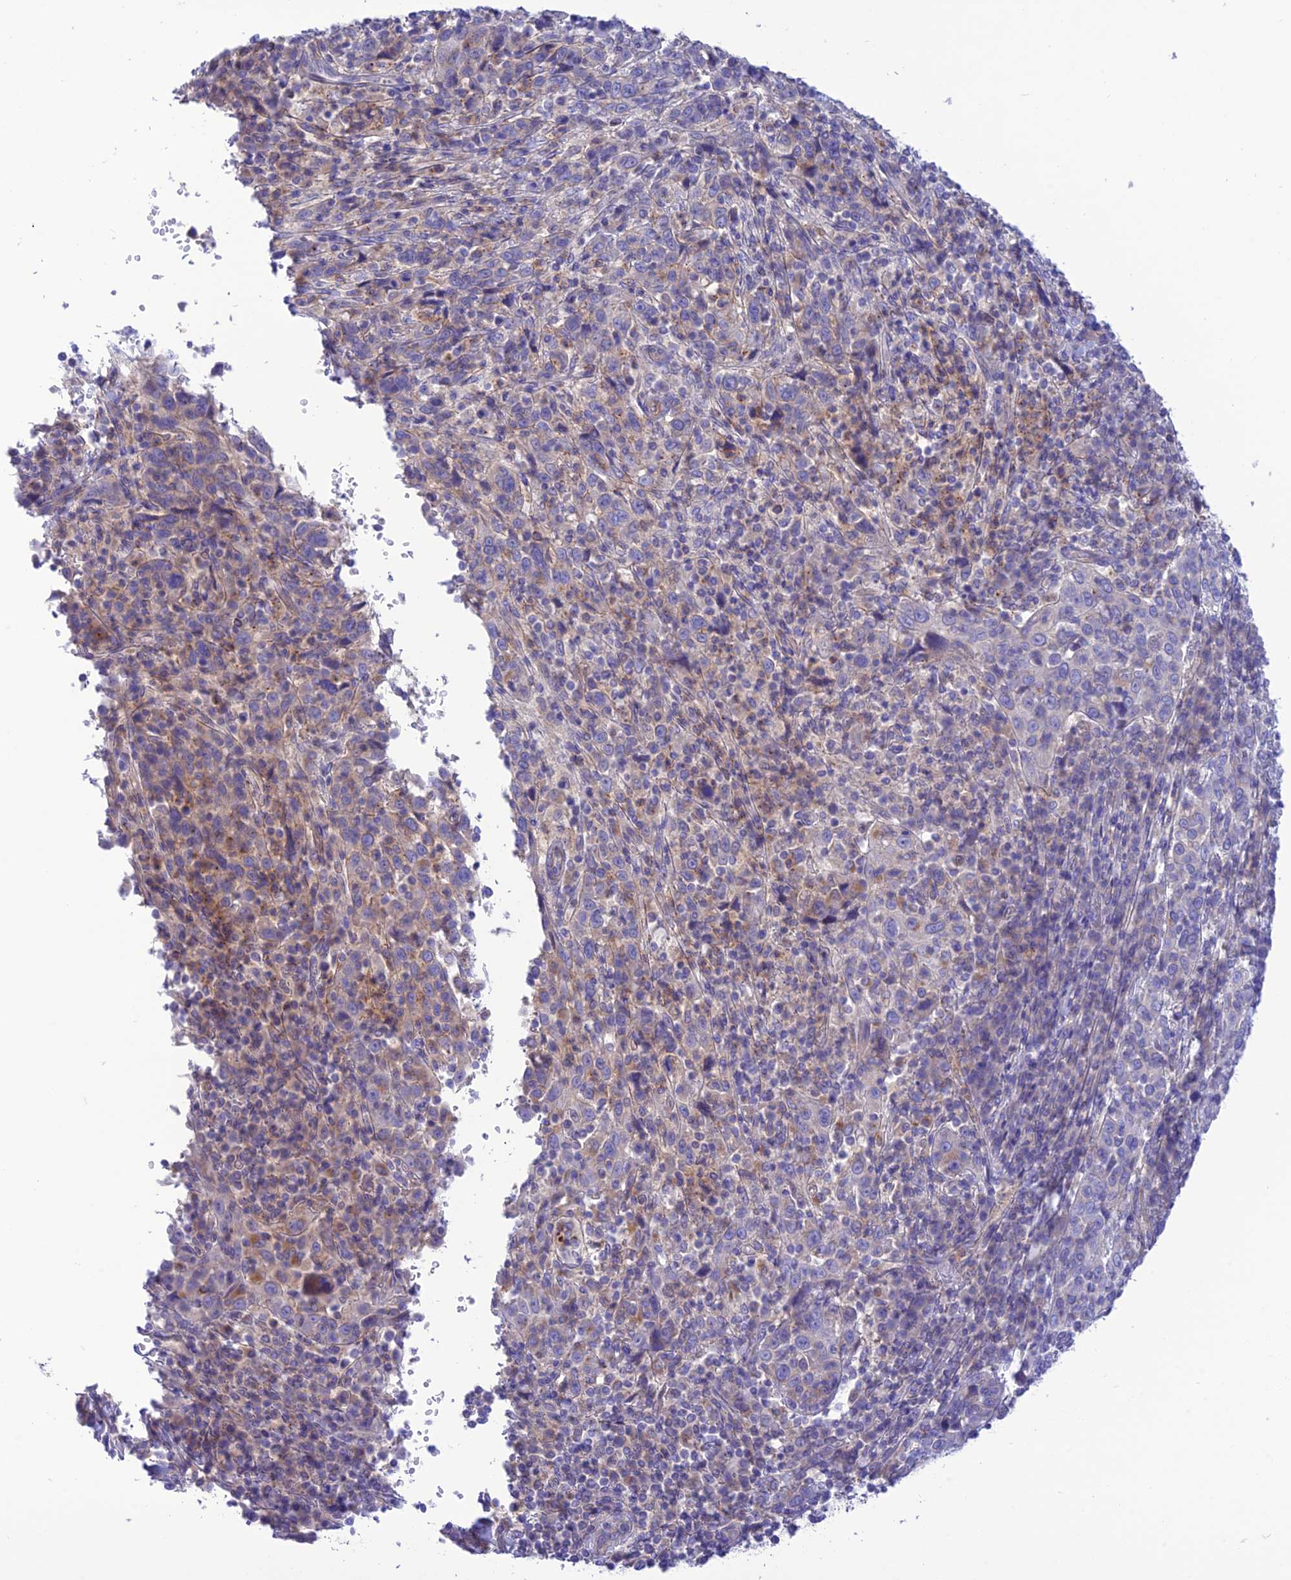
{"staining": {"intensity": "negative", "quantity": "none", "location": "none"}, "tissue": "cervical cancer", "cell_type": "Tumor cells", "image_type": "cancer", "snomed": [{"axis": "morphology", "description": "Squamous cell carcinoma, NOS"}, {"axis": "topography", "description": "Cervix"}], "caption": "This is an IHC image of cervical cancer (squamous cell carcinoma). There is no expression in tumor cells.", "gene": "CHSY3", "patient": {"sex": "female", "age": 46}}